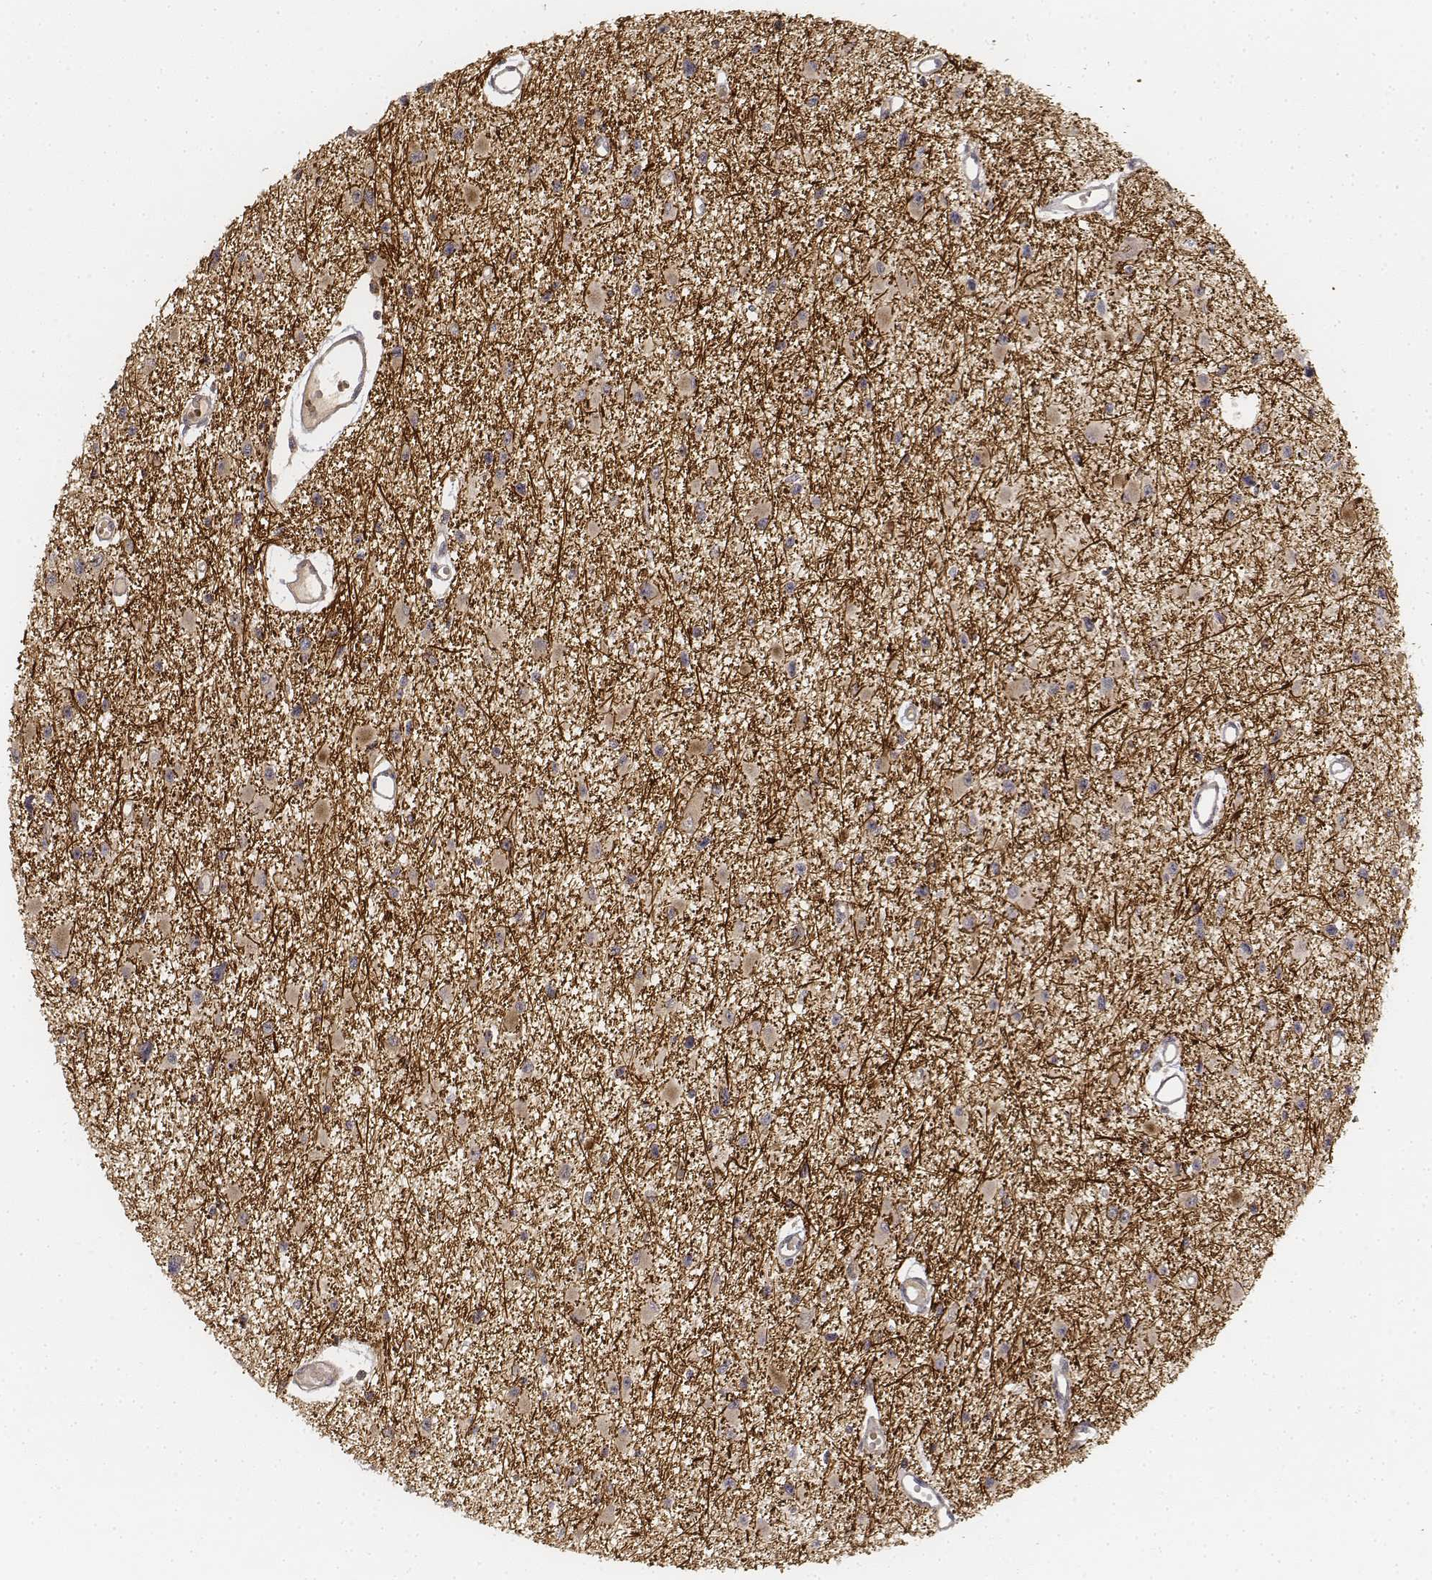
{"staining": {"intensity": "weak", "quantity": "25%-75%", "location": "cytoplasmic/membranous"}, "tissue": "glioma", "cell_type": "Tumor cells", "image_type": "cancer", "snomed": [{"axis": "morphology", "description": "Glioma, malignant, High grade"}, {"axis": "topography", "description": "Brain"}], "caption": "Tumor cells demonstrate weak cytoplasmic/membranous positivity in about 25%-75% of cells in malignant glioma (high-grade).", "gene": "FBXO21", "patient": {"sex": "male", "age": 54}}